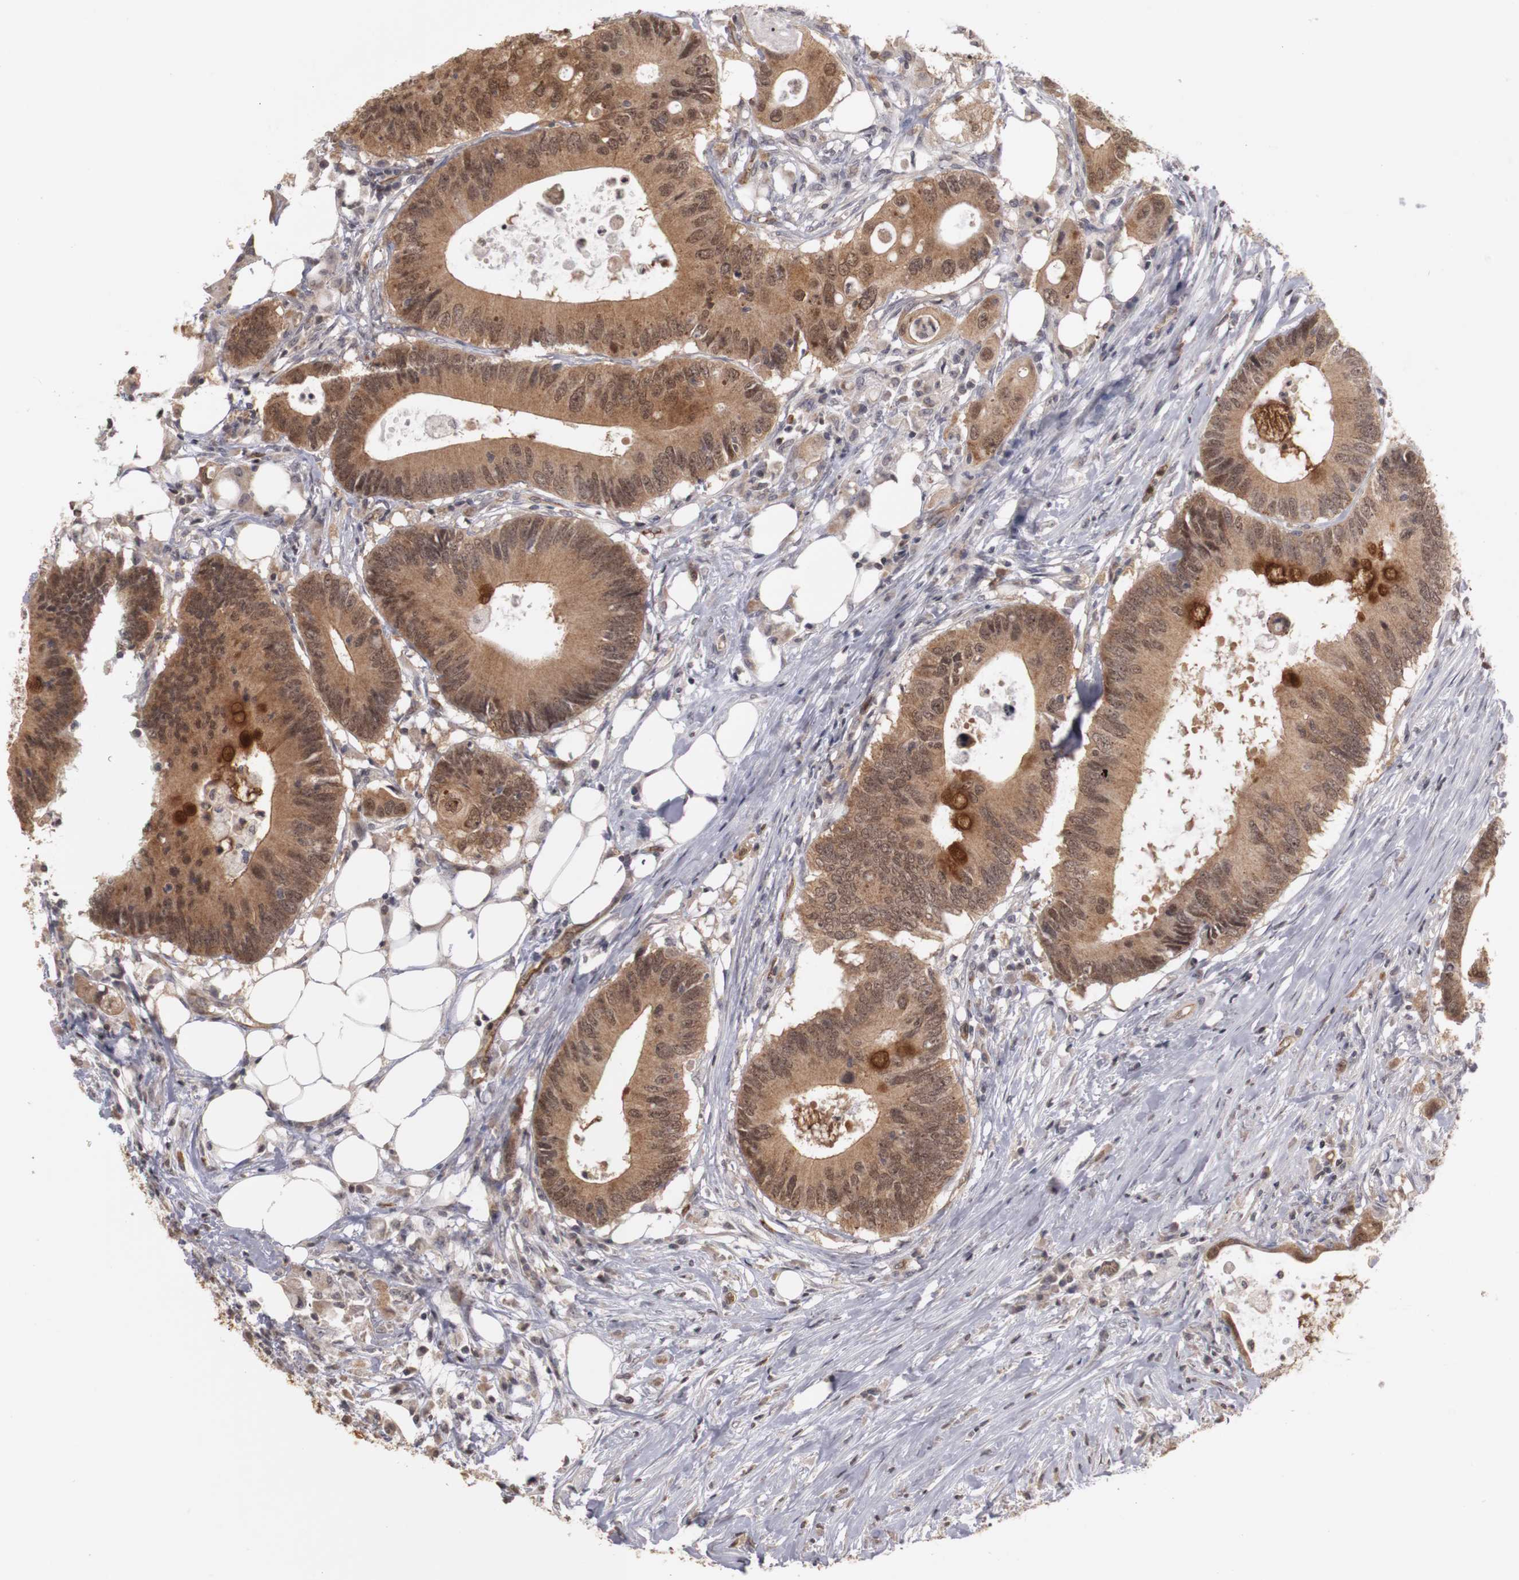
{"staining": {"intensity": "moderate", "quantity": ">75%", "location": "cytoplasmic/membranous,nuclear"}, "tissue": "colorectal cancer", "cell_type": "Tumor cells", "image_type": "cancer", "snomed": [{"axis": "morphology", "description": "Adenocarcinoma, NOS"}, {"axis": "topography", "description": "Colon"}], "caption": "Immunohistochemical staining of colorectal cancer (adenocarcinoma) displays medium levels of moderate cytoplasmic/membranous and nuclear positivity in about >75% of tumor cells. (Brightfield microscopy of DAB IHC at high magnification).", "gene": "PLEKHA1", "patient": {"sex": "male", "age": 71}}